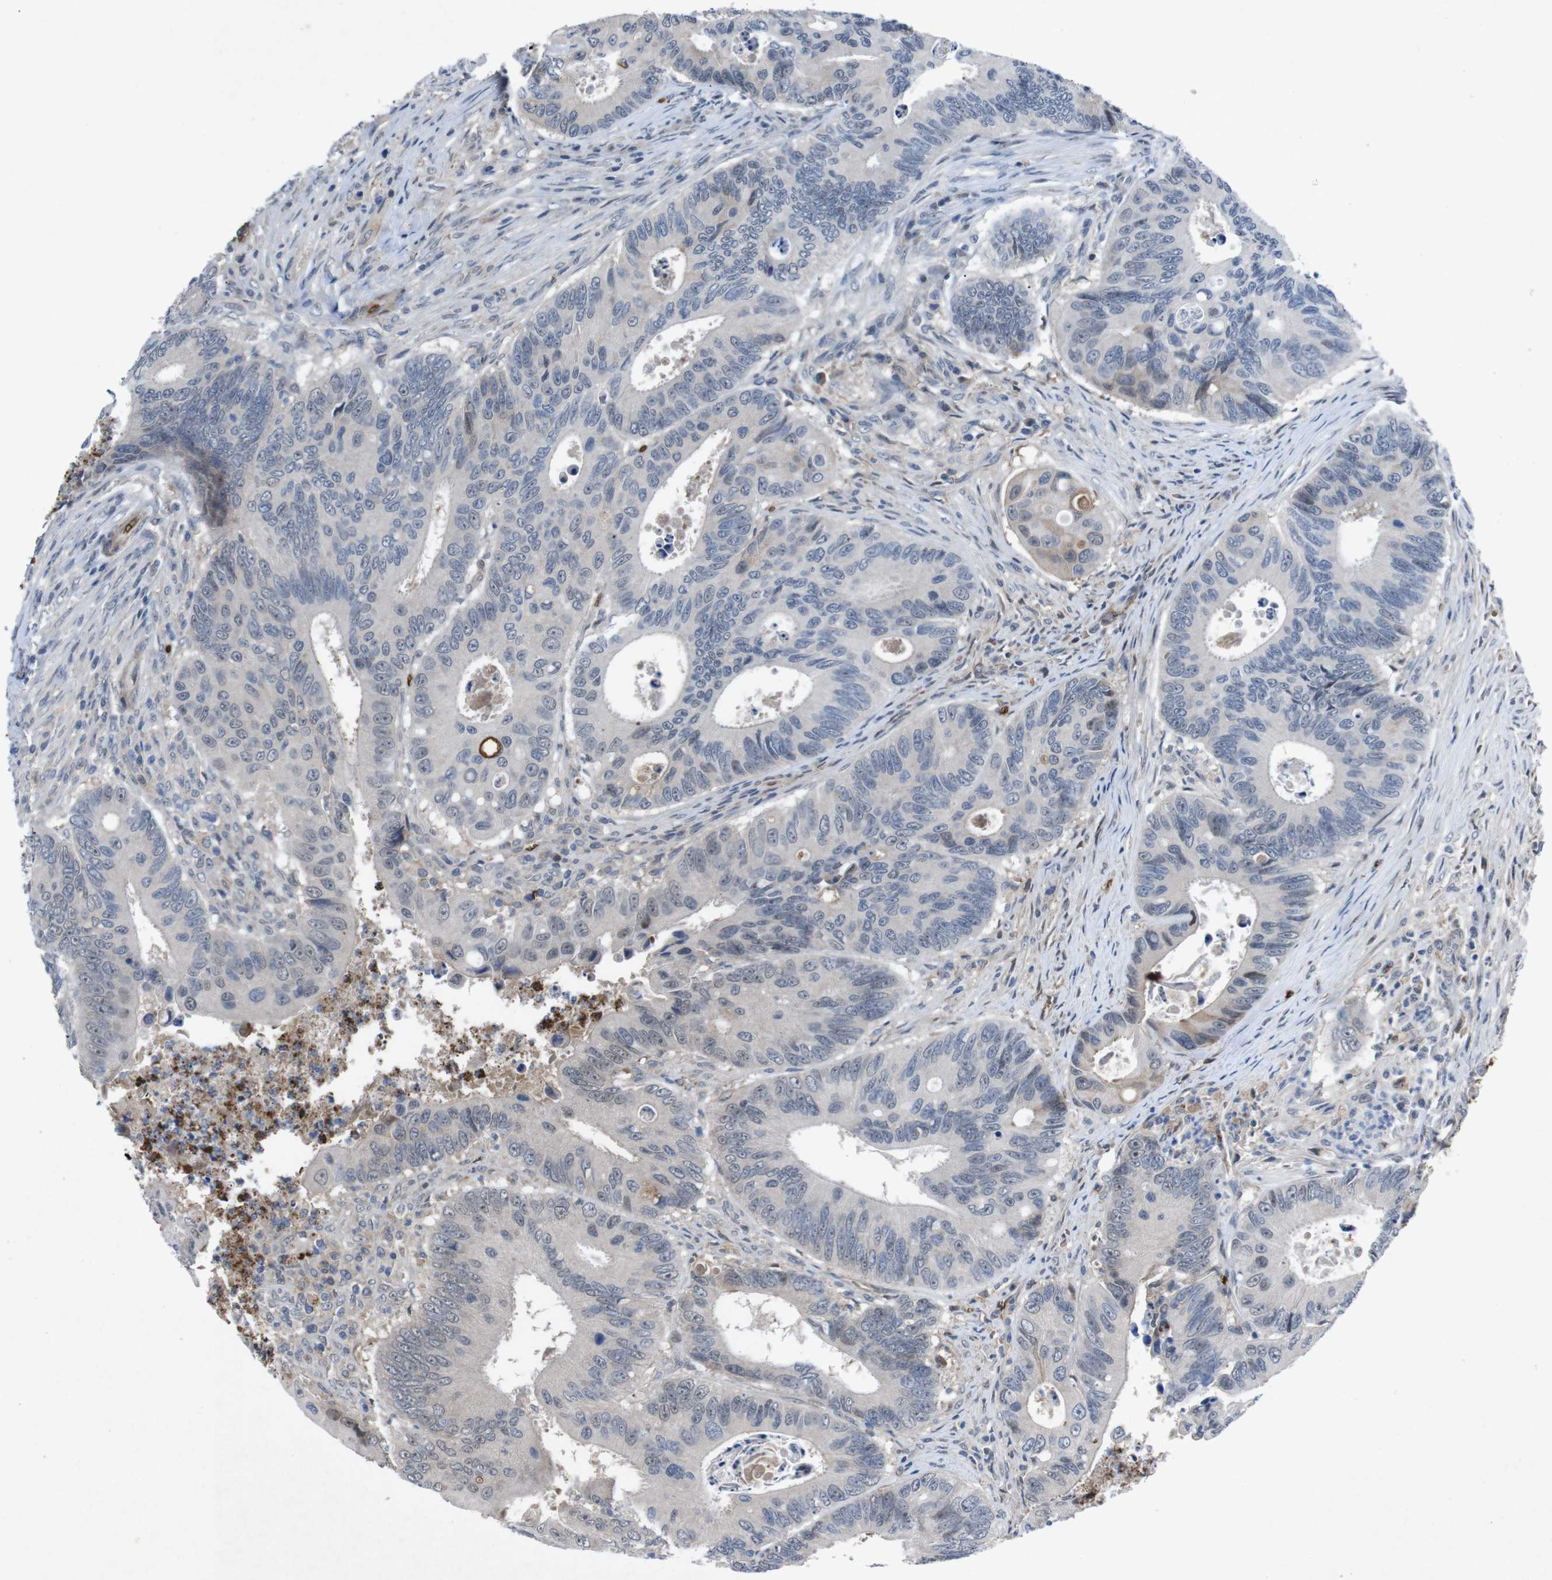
{"staining": {"intensity": "negative", "quantity": "none", "location": "none"}, "tissue": "colorectal cancer", "cell_type": "Tumor cells", "image_type": "cancer", "snomed": [{"axis": "morphology", "description": "Inflammation, NOS"}, {"axis": "morphology", "description": "Adenocarcinoma, NOS"}, {"axis": "topography", "description": "Colon"}], "caption": "DAB immunohistochemical staining of human colorectal adenocarcinoma displays no significant positivity in tumor cells.", "gene": "SPTB", "patient": {"sex": "male", "age": 72}}